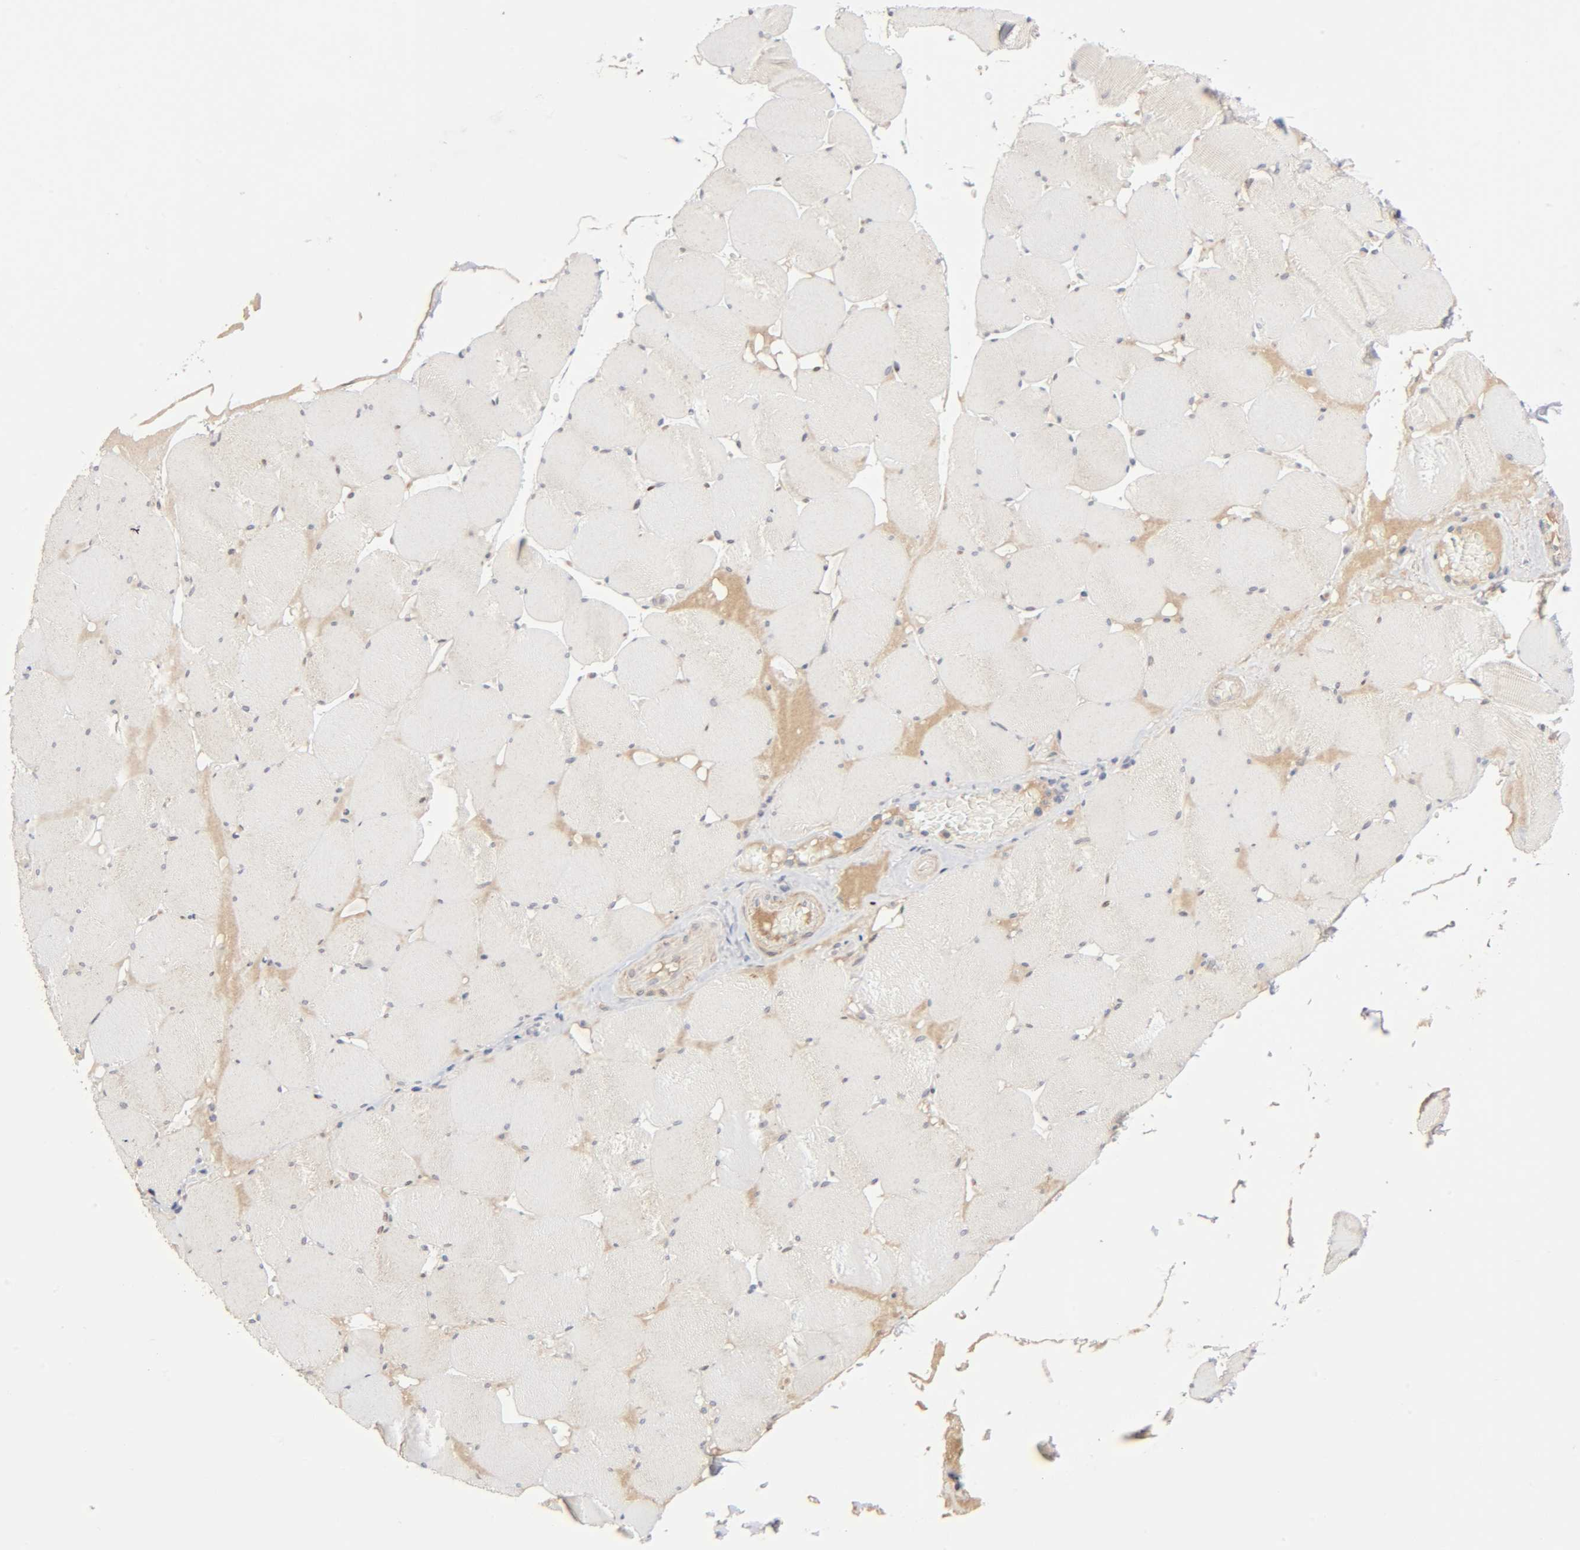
{"staining": {"intensity": "weak", "quantity": "25%-75%", "location": "cytoplasmic/membranous"}, "tissue": "skeletal muscle", "cell_type": "Myocytes", "image_type": "normal", "snomed": [{"axis": "morphology", "description": "Normal tissue, NOS"}, {"axis": "topography", "description": "Skeletal muscle"}], "caption": "This photomicrograph shows IHC staining of normal skeletal muscle, with low weak cytoplasmic/membranous expression in about 25%-75% of myocytes.", "gene": "CPB2", "patient": {"sex": "male", "age": 62}}